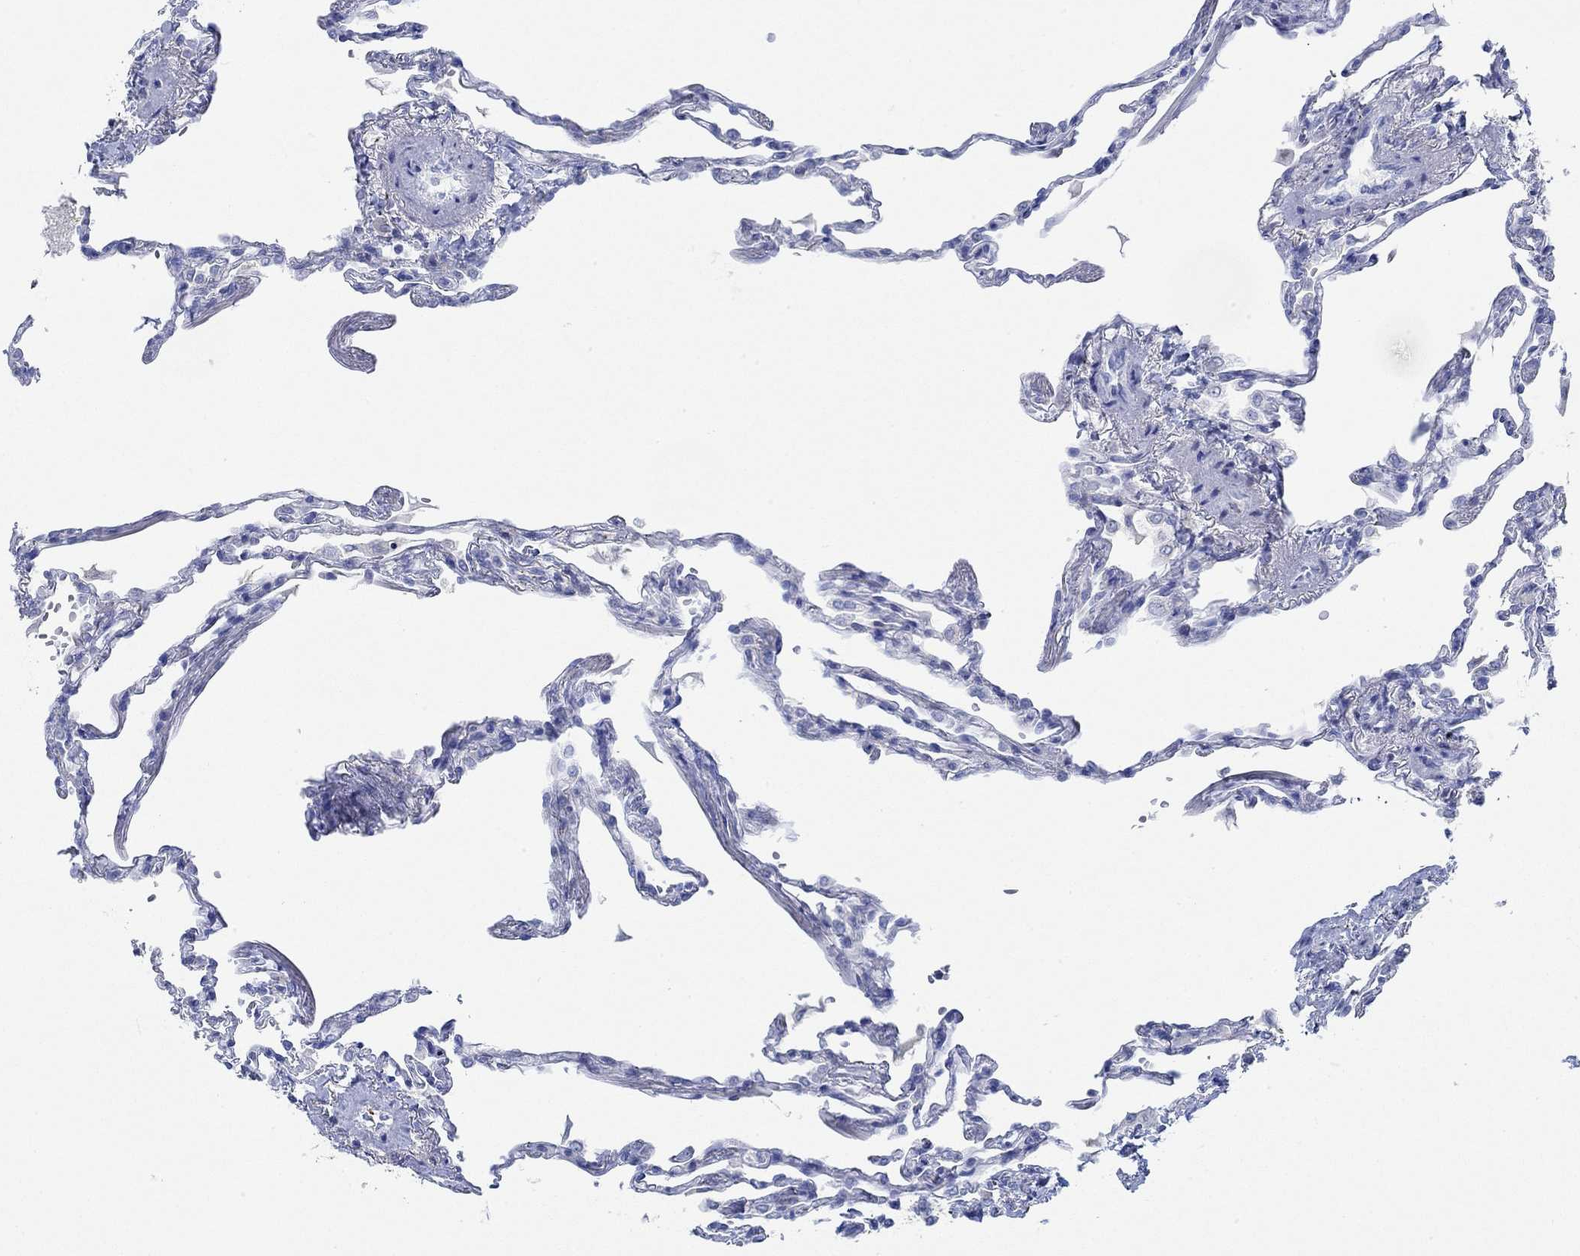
{"staining": {"intensity": "negative", "quantity": "none", "location": "none"}, "tissue": "lung", "cell_type": "Alveolar cells", "image_type": "normal", "snomed": [{"axis": "morphology", "description": "Normal tissue, NOS"}, {"axis": "topography", "description": "Lung"}], "caption": "A high-resolution photomicrograph shows immunohistochemistry staining of benign lung, which shows no significant expression in alveolar cells. Nuclei are stained in blue.", "gene": "PPP1R17", "patient": {"sex": "male", "age": 78}}